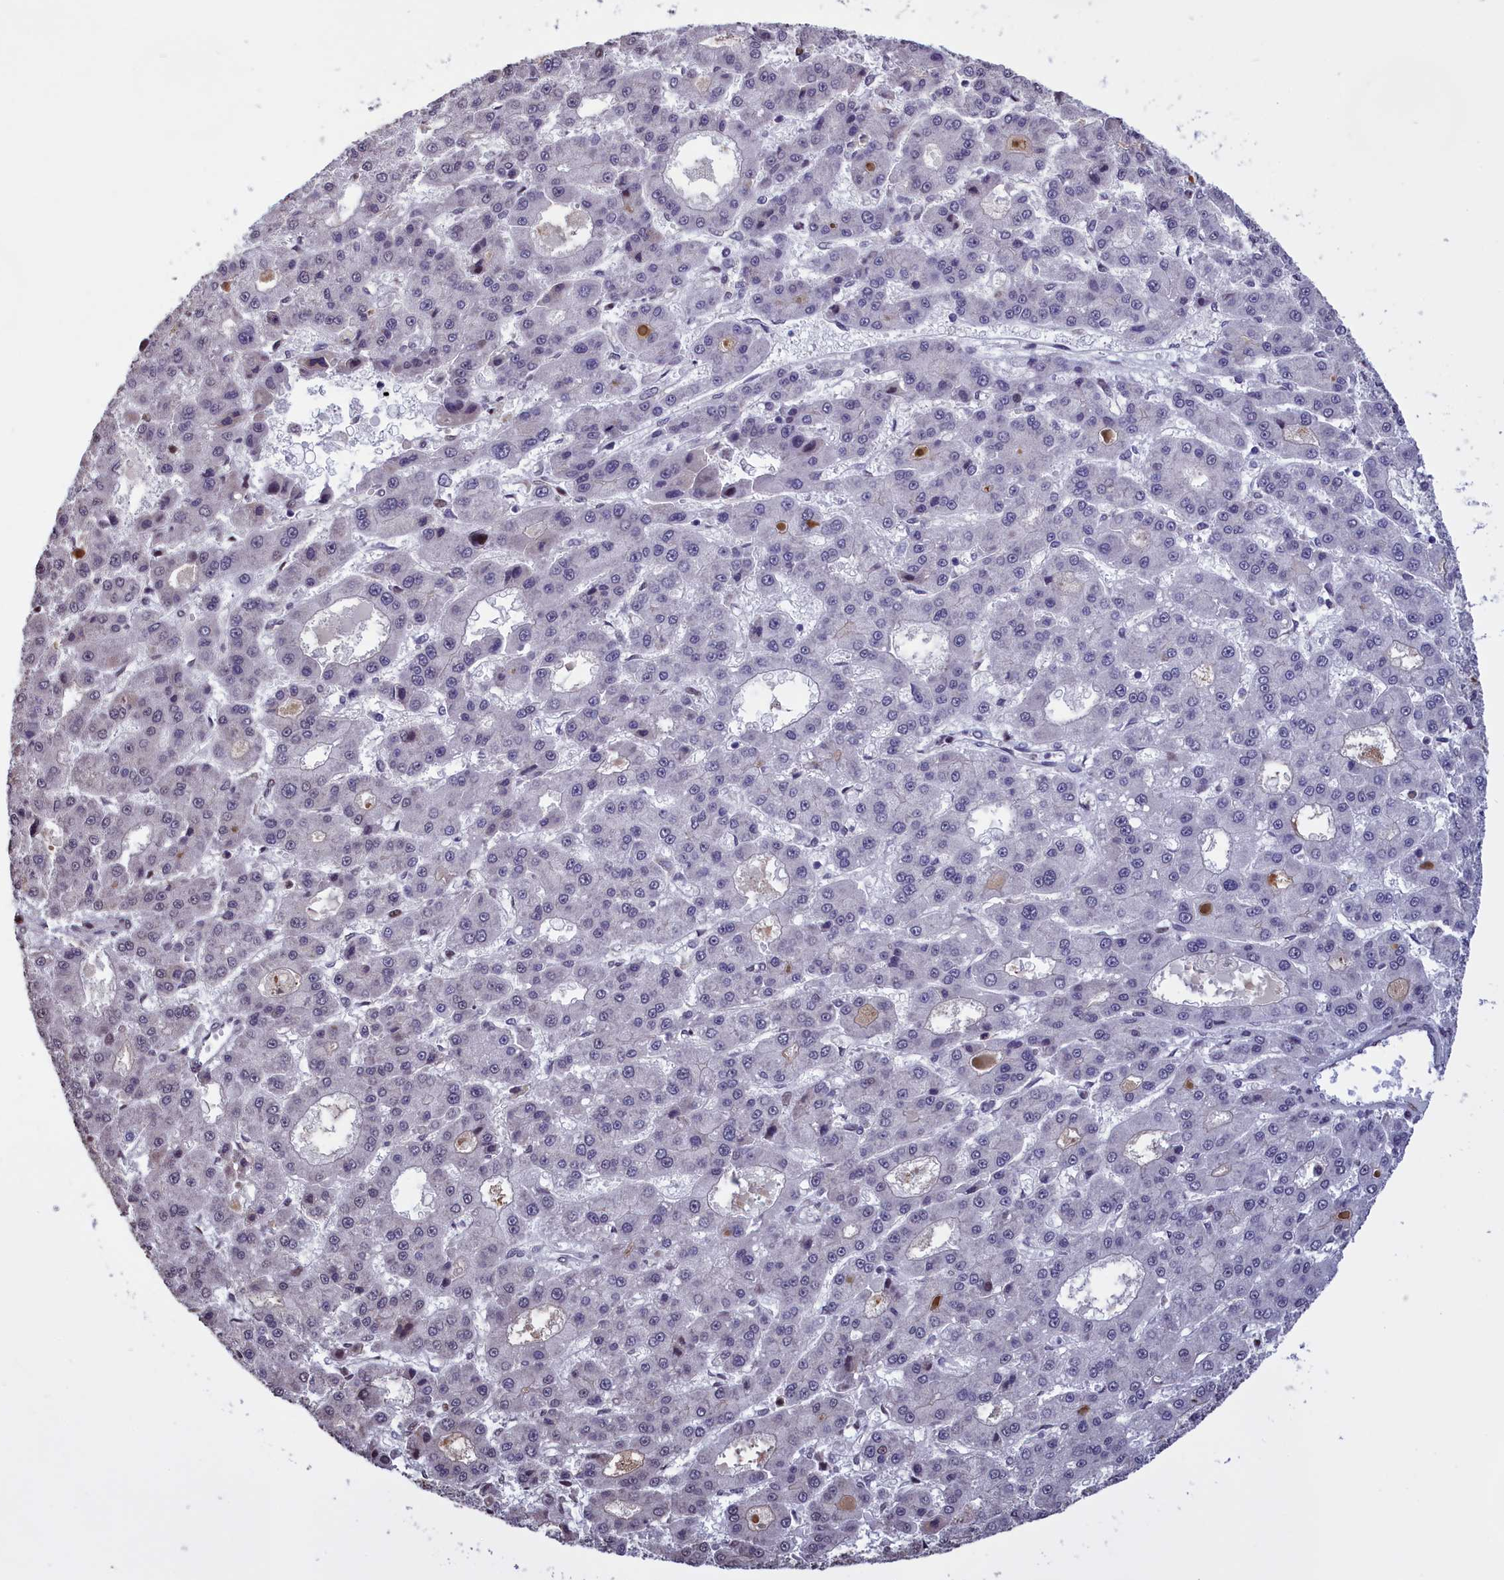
{"staining": {"intensity": "negative", "quantity": "none", "location": "none"}, "tissue": "liver cancer", "cell_type": "Tumor cells", "image_type": "cancer", "snomed": [{"axis": "morphology", "description": "Carcinoma, Hepatocellular, NOS"}, {"axis": "topography", "description": "Liver"}], "caption": "Immunohistochemistry (IHC) of hepatocellular carcinoma (liver) exhibits no staining in tumor cells.", "gene": "RELB", "patient": {"sex": "male", "age": 70}}